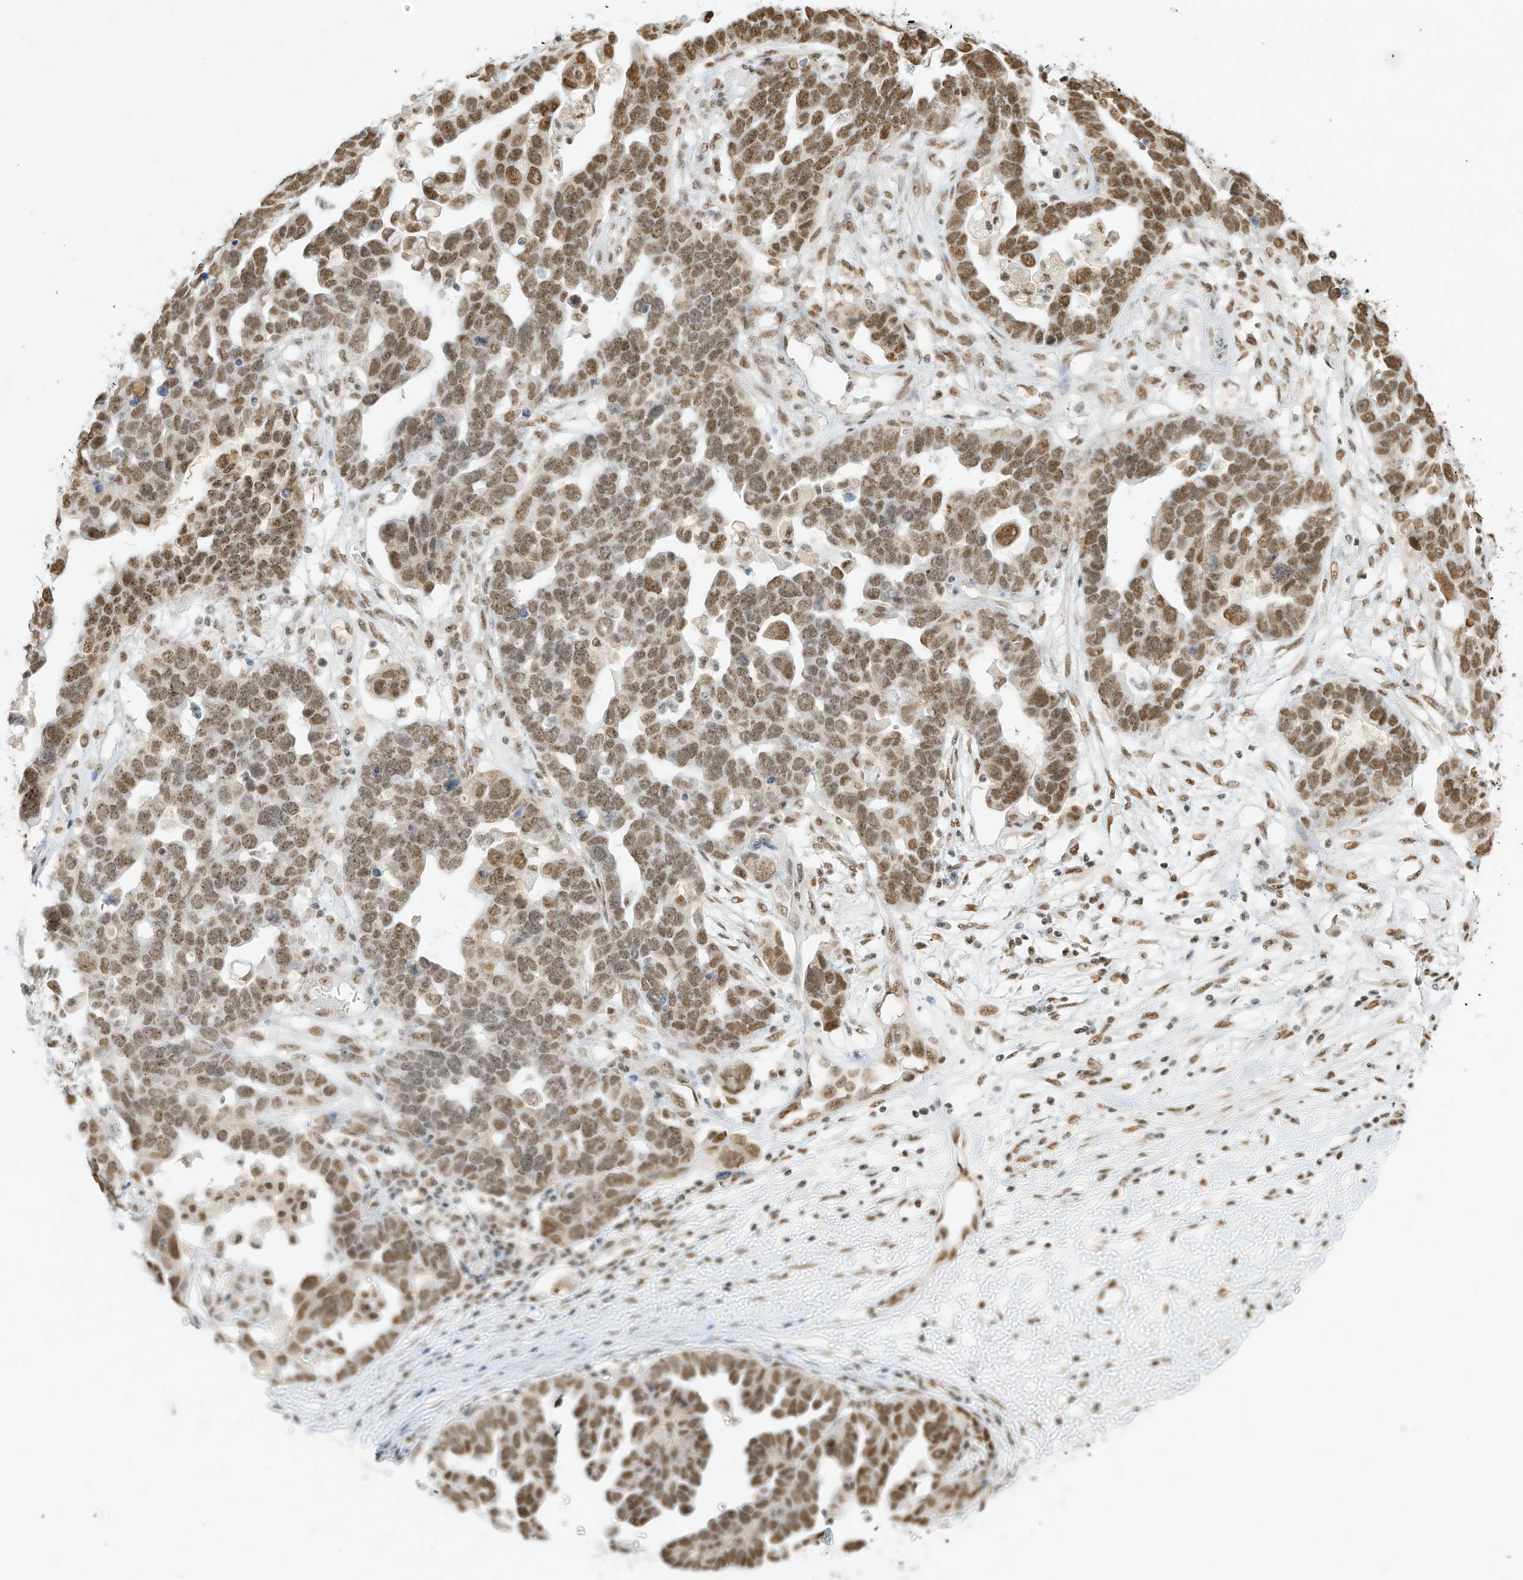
{"staining": {"intensity": "moderate", "quantity": ">75%", "location": "nuclear"}, "tissue": "ovarian cancer", "cell_type": "Tumor cells", "image_type": "cancer", "snomed": [{"axis": "morphology", "description": "Cystadenocarcinoma, serous, NOS"}, {"axis": "topography", "description": "Ovary"}], "caption": "A medium amount of moderate nuclear positivity is identified in approximately >75% of tumor cells in ovarian serous cystadenocarcinoma tissue. The staining was performed using DAB, with brown indicating positive protein expression. Nuclei are stained blue with hematoxylin.", "gene": "NHSL1", "patient": {"sex": "female", "age": 54}}